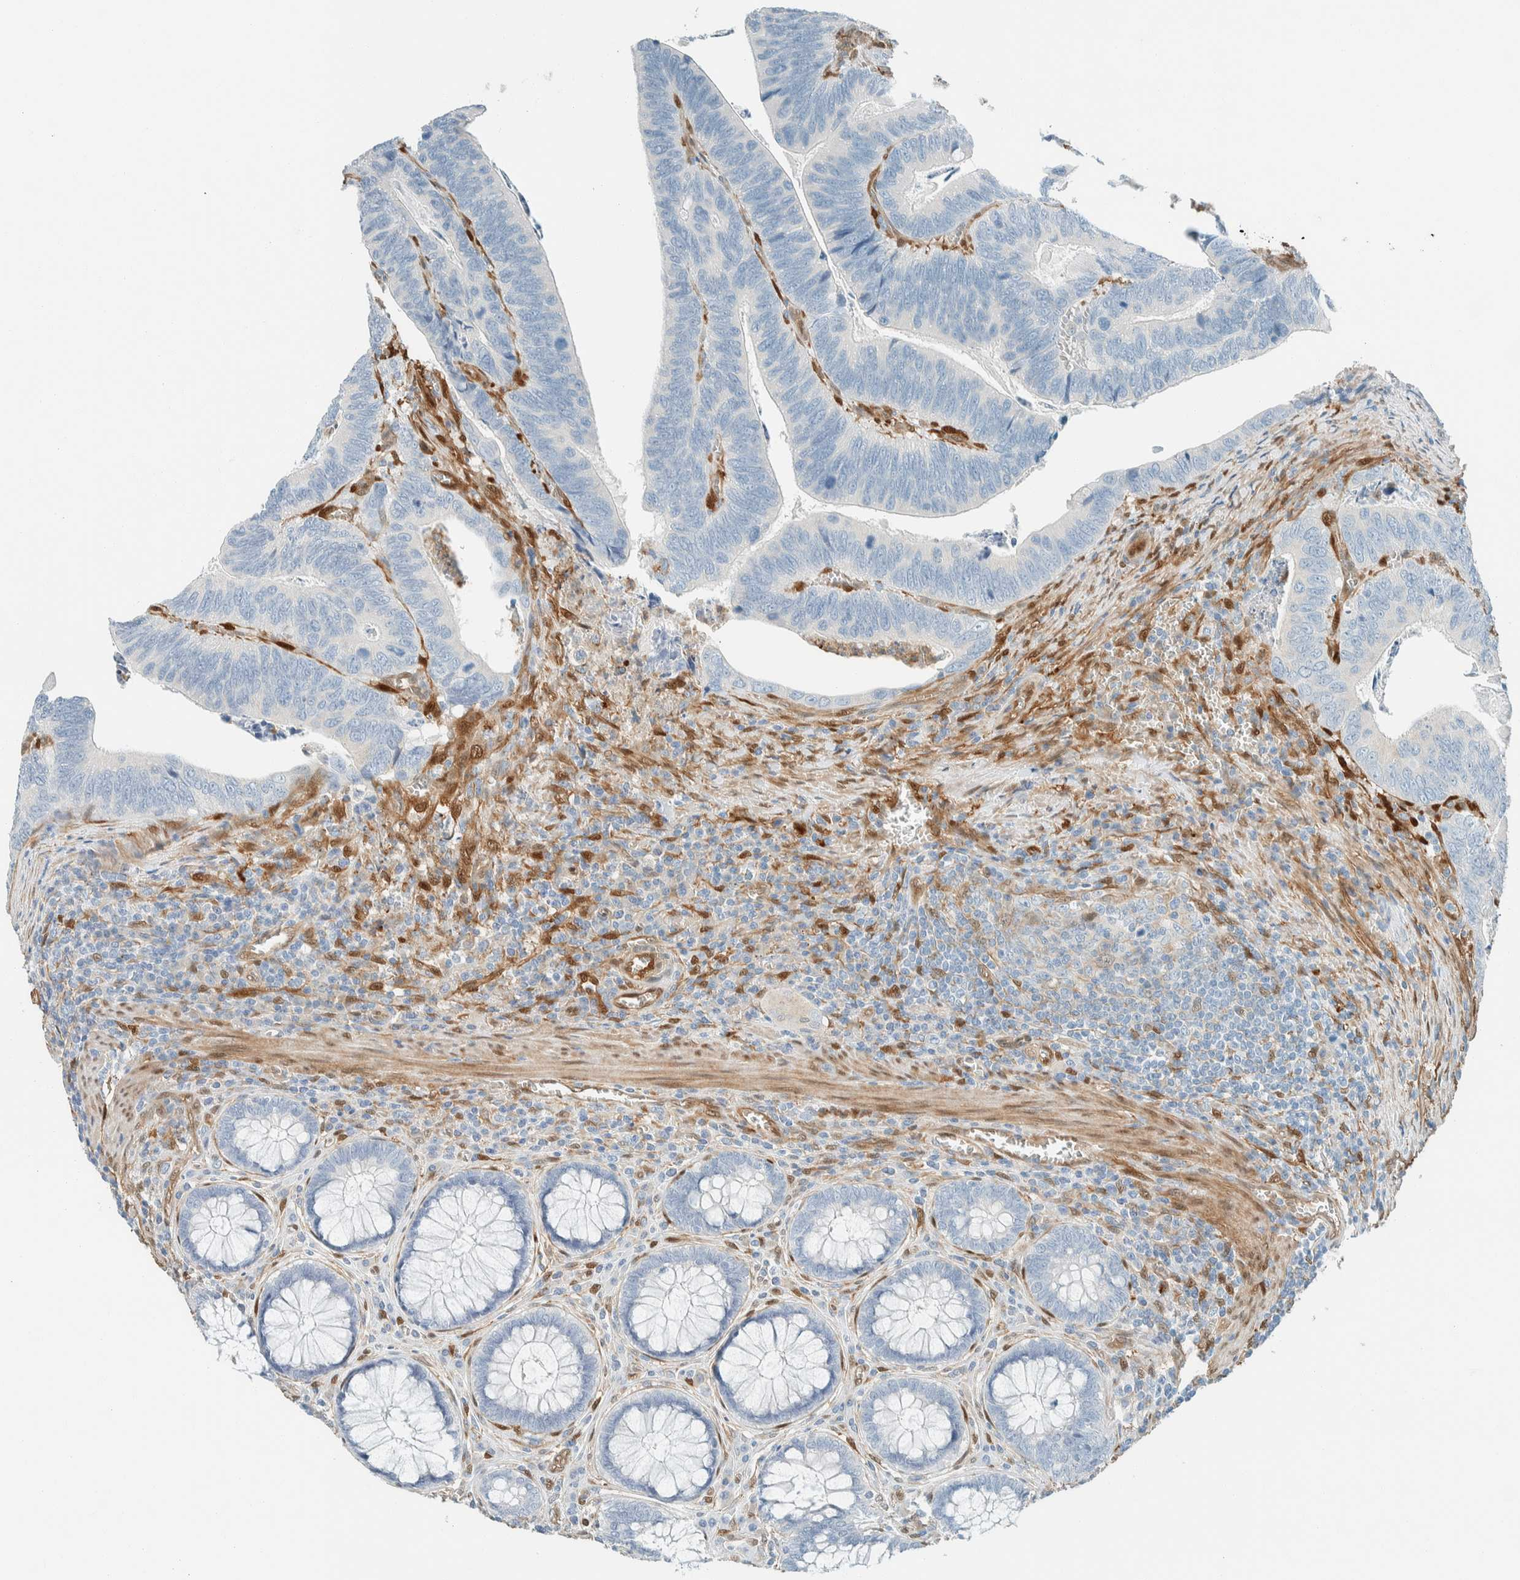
{"staining": {"intensity": "negative", "quantity": "none", "location": "none"}, "tissue": "colorectal cancer", "cell_type": "Tumor cells", "image_type": "cancer", "snomed": [{"axis": "morphology", "description": "Inflammation, NOS"}, {"axis": "morphology", "description": "Adenocarcinoma, NOS"}, {"axis": "topography", "description": "Colon"}], "caption": "A high-resolution micrograph shows immunohistochemistry (IHC) staining of adenocarcinoma (colorectal), which displays no significant staining in tumor cells.", "gene": "NXN", "patient": {"sex": "male", "age": 72}}